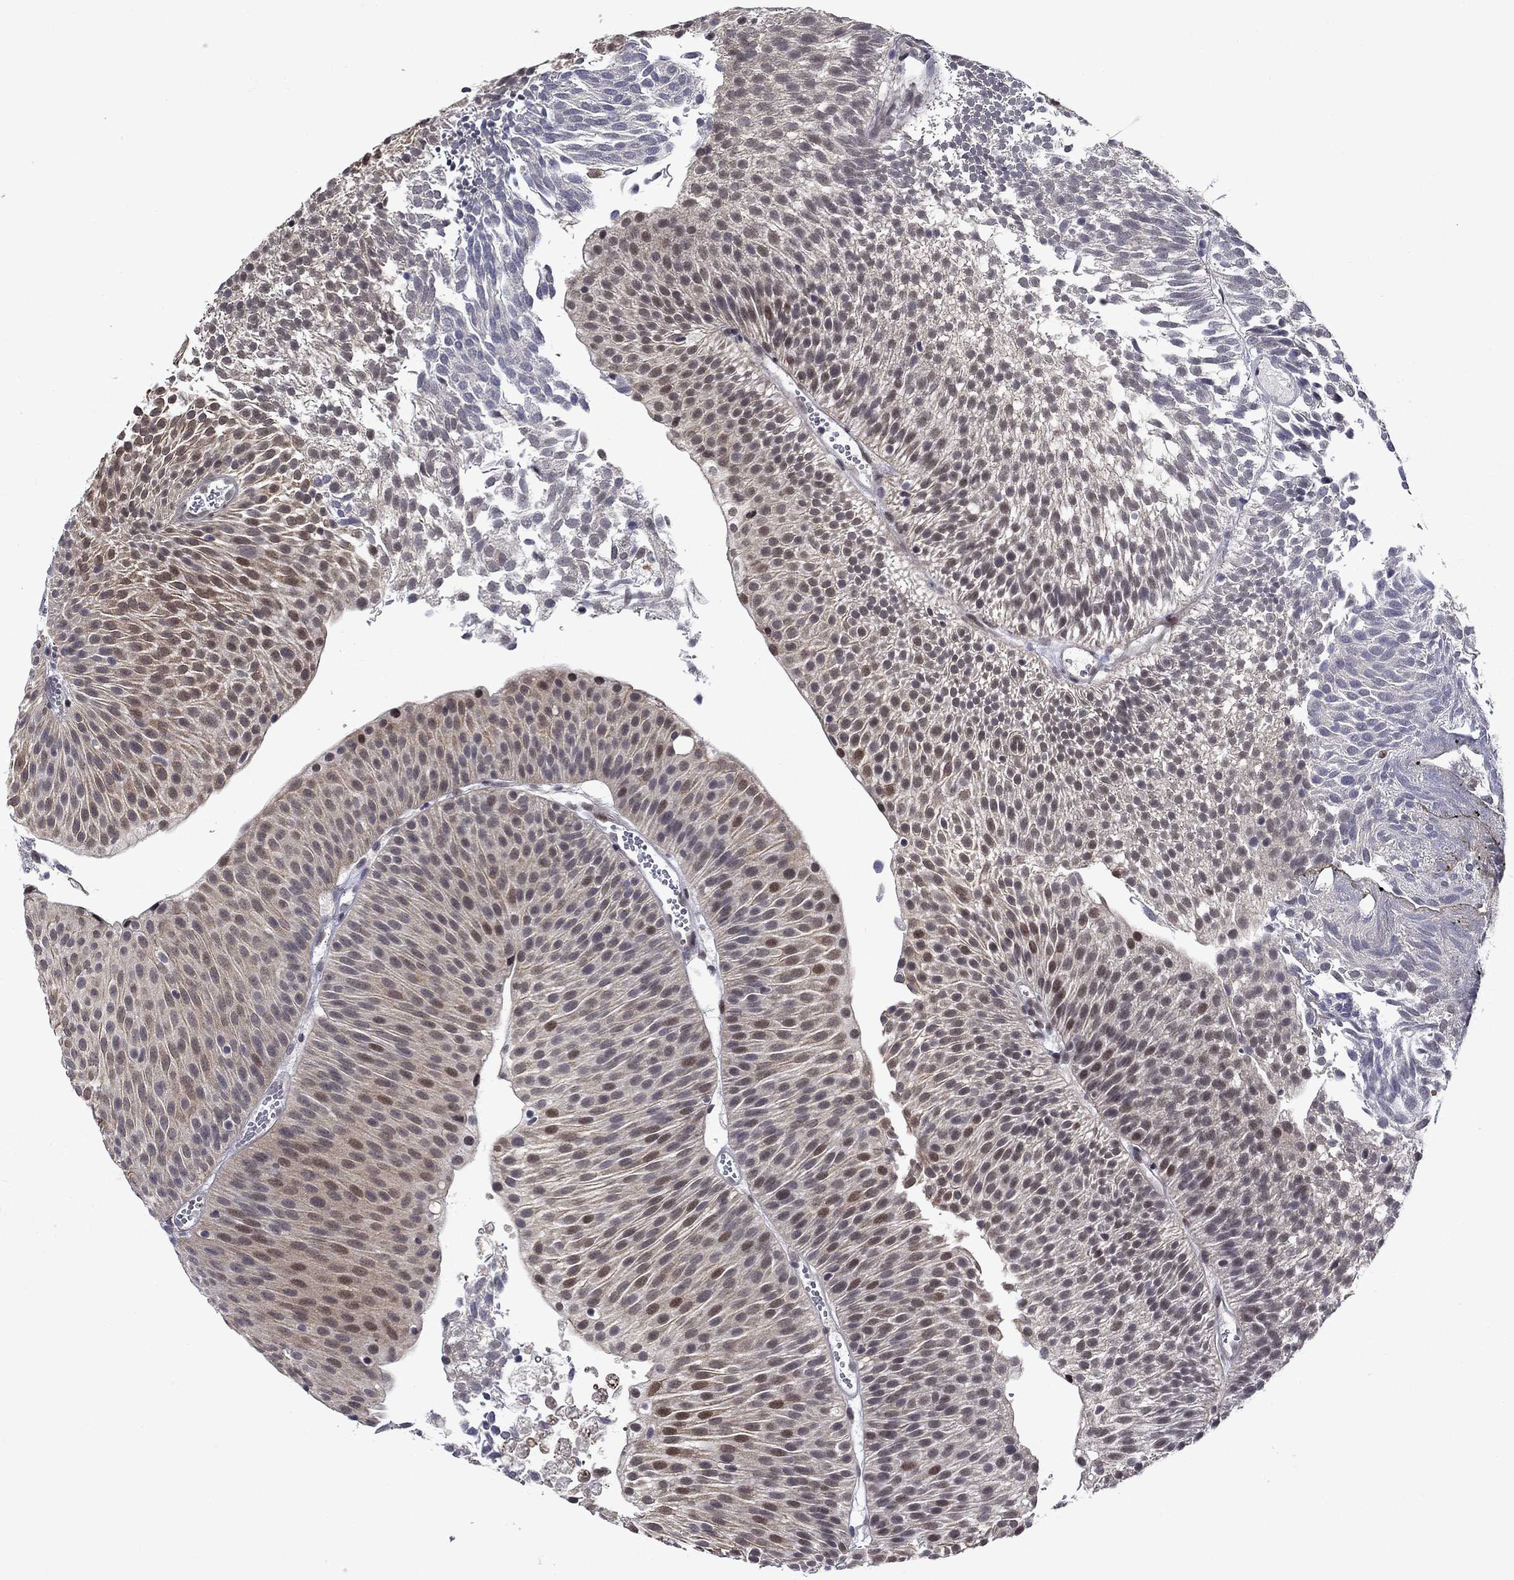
{"staining": {"intensity": "weak", "quantity": "25%-75%", "location": "cytoplasmic/membranous,nuclear"}, "tissue": "urothelial cancer", "cell_type": "Tumor cells", "image_type": "cancer", "snomed": [{"axis": "morphology", "description": "Urothelial carcinoma, Low grade"}, {"axis": "topography", "description": "Urinary bladder"}], "caption": "An IHC image of tumor tissue is shown. Protein staining in brown labels weak cytoplasmic/membranous and nuclear positivity in urothelial cancer within tumor cells. Immunohistochemistry stains the protein of interest in brown and the nuclei are stained blue.", "gene": "B3GAT1", "patient": {"sex": "male", "age": 65}}